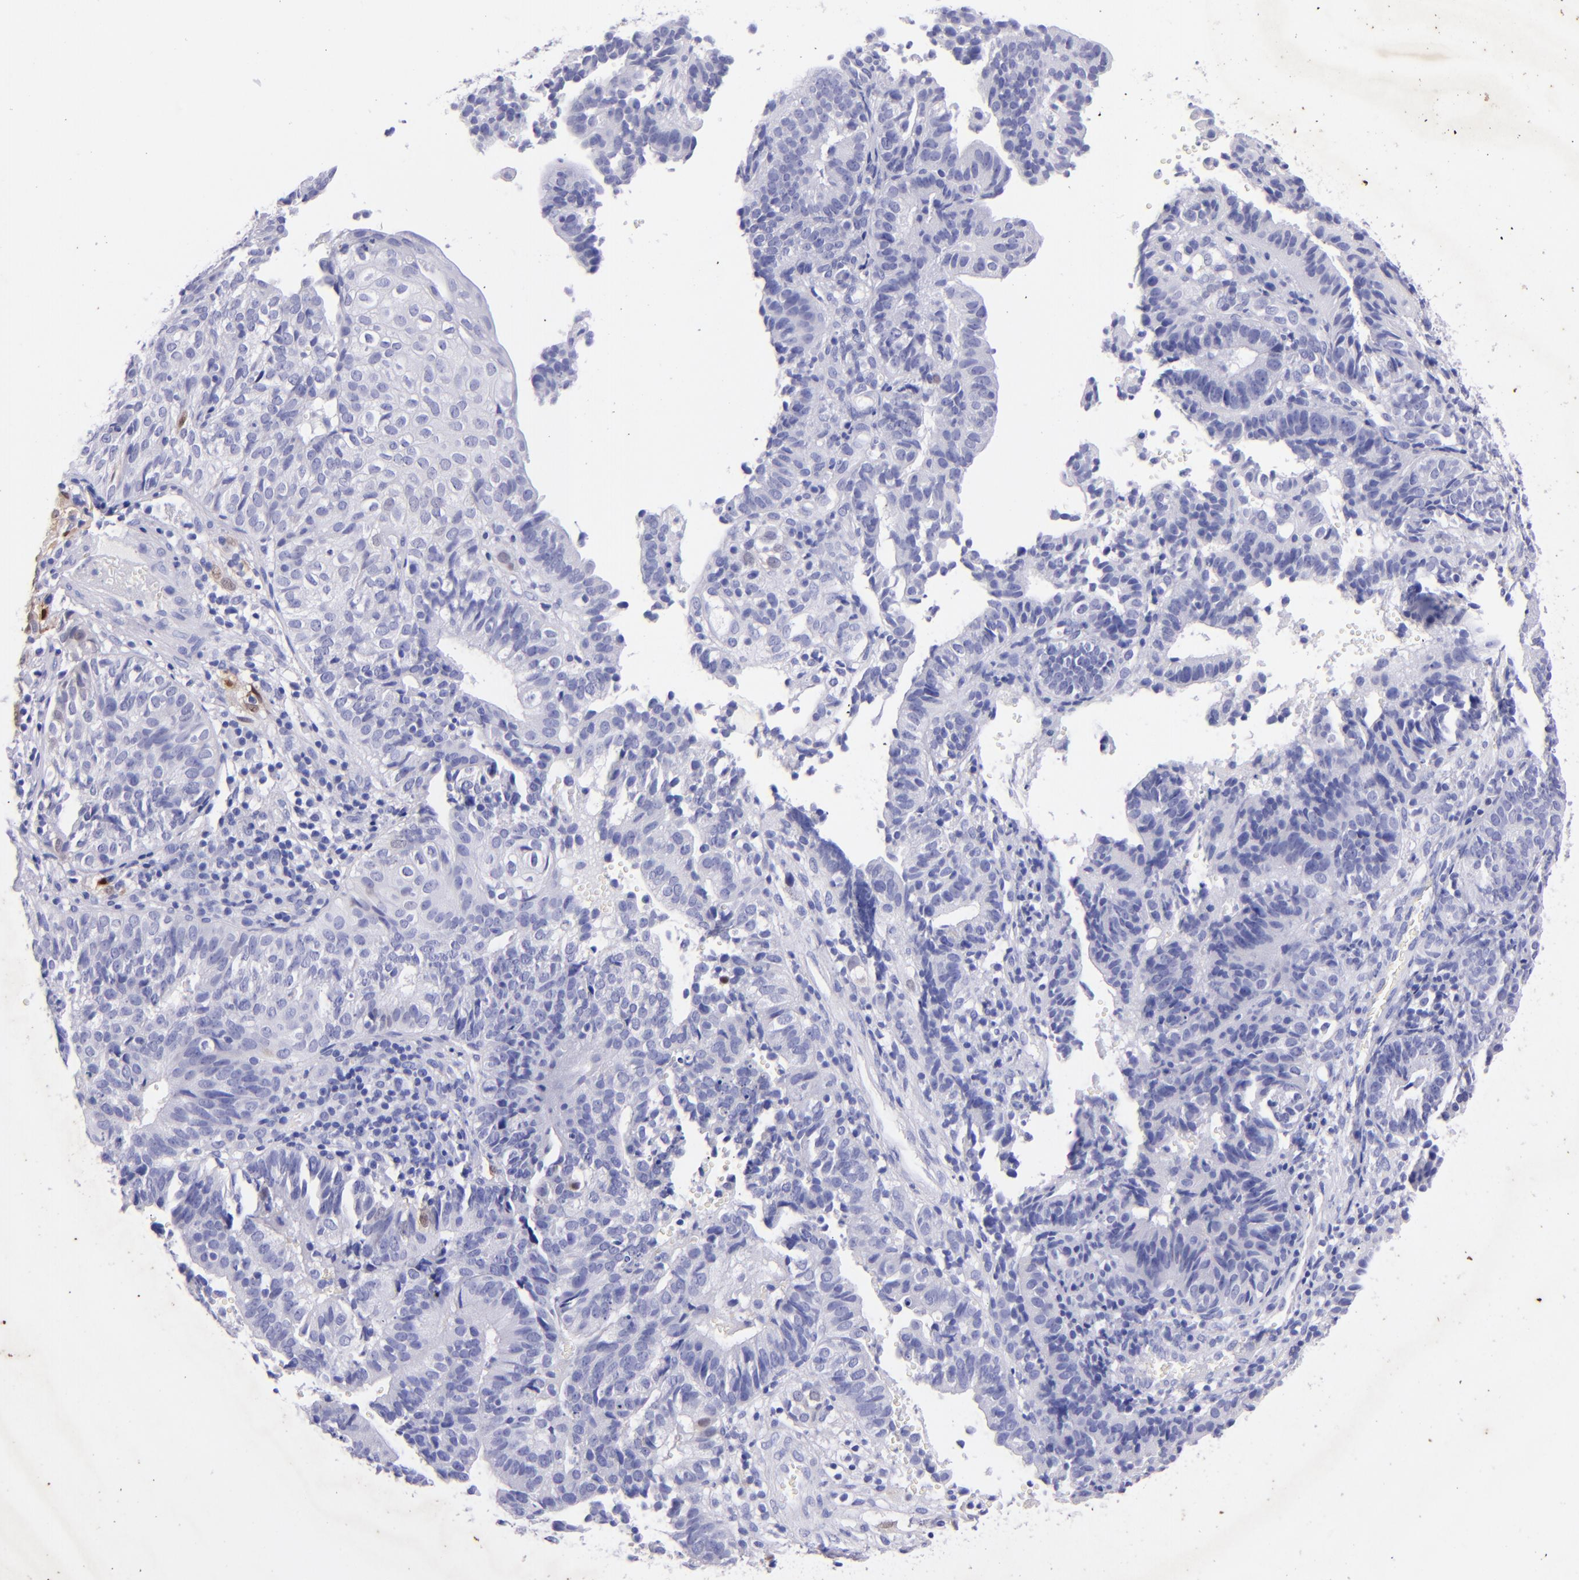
{"staining": {"intensity": "negative", "quantity": "none", "location": "none"}, "tissue": "cervical cancer", "cell_type": "Tumor cells", "image_type": "cancer", "snomed": [{"axis": "morphology", "description": "Adenocarcinoma, NOS"}, {"axis": "topography", "description": "Cervix"}], "caption": "IHC micrograph of cervical adenocarcinoma stained for a protein (brown), which demonstrates no expression in tumor cells.", "gene": "UCHL1", "patient": {"sex": "female", "age": 60}}